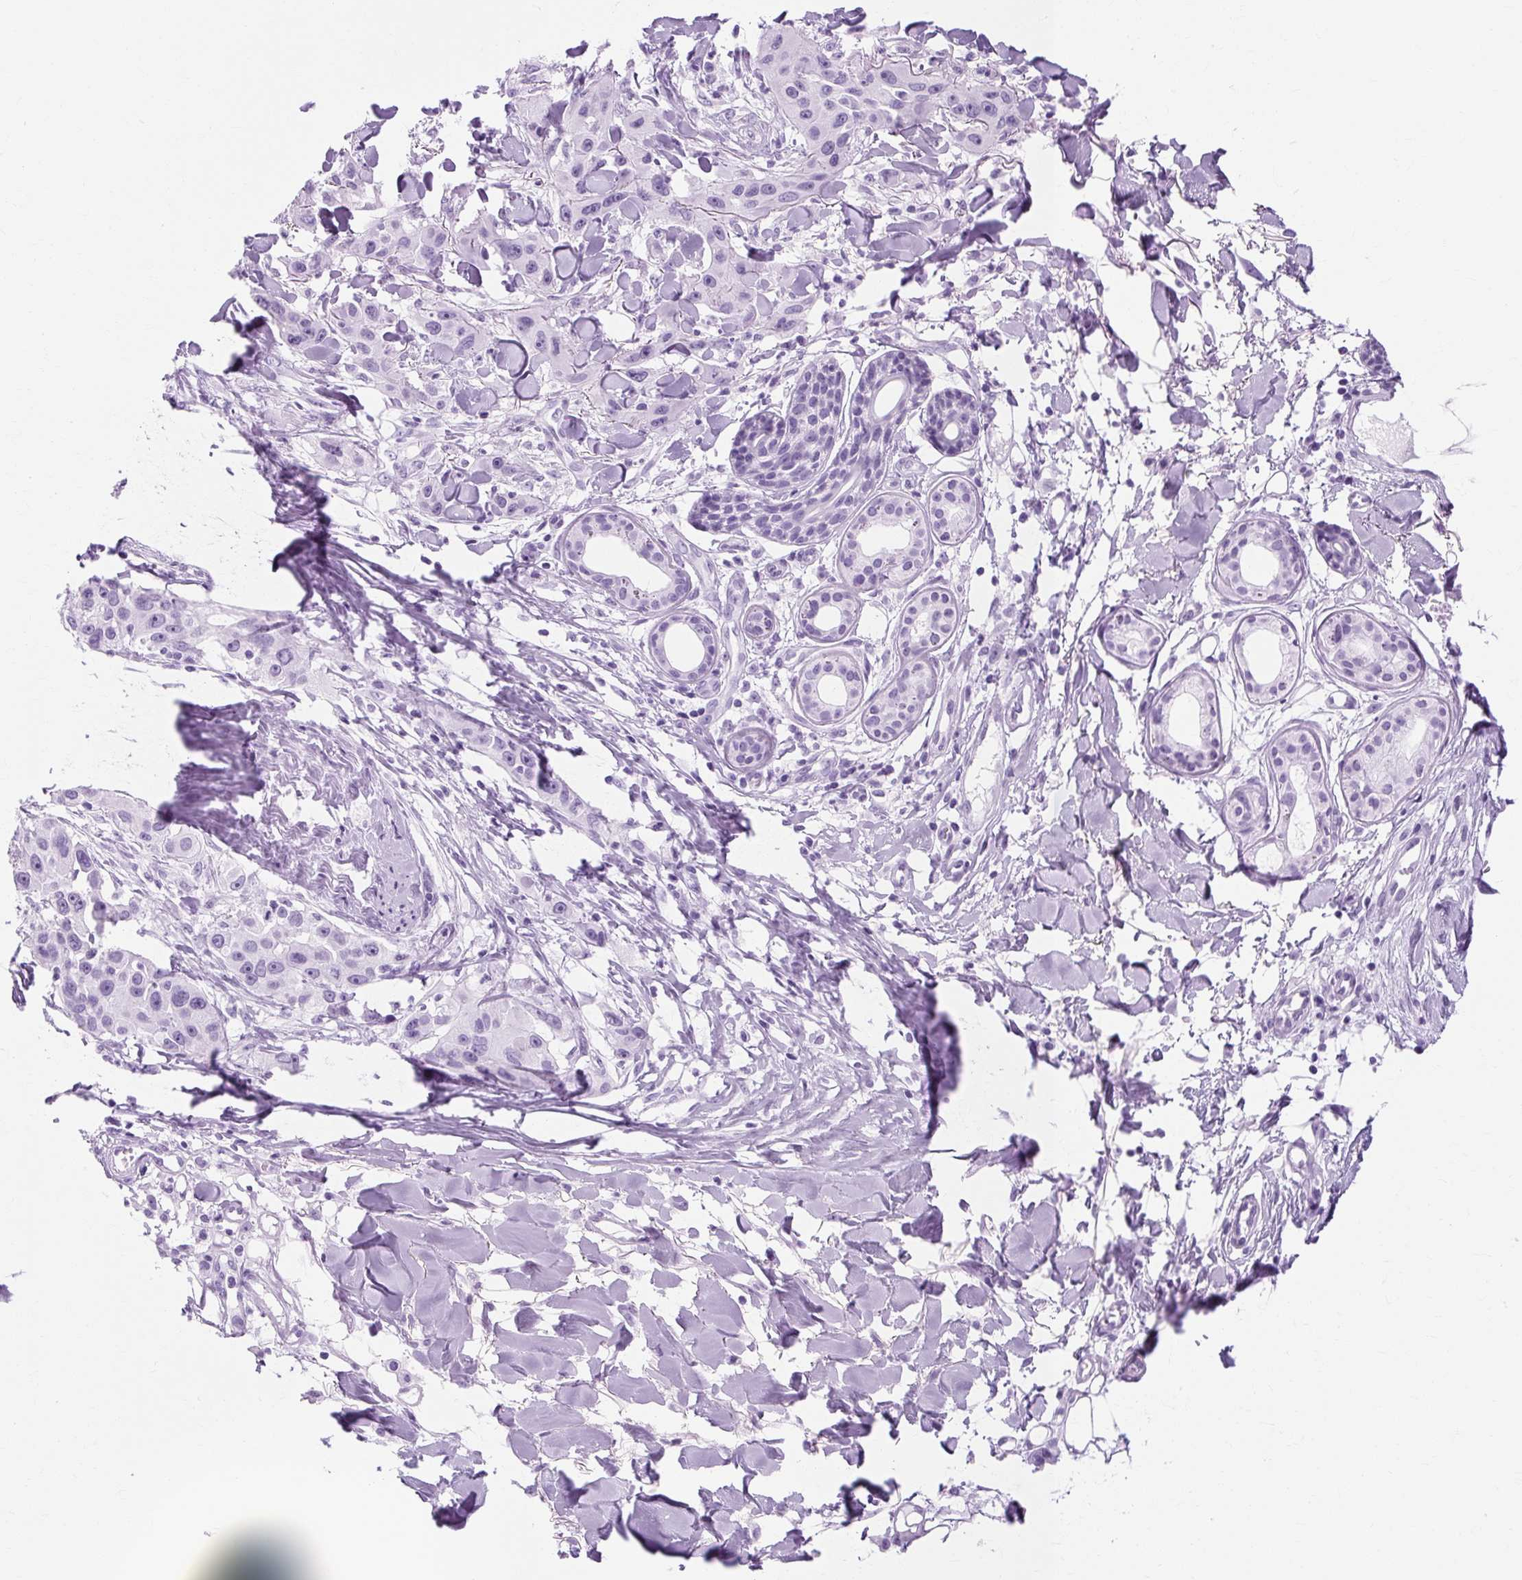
{"staining": {"intensity": "negative", "quantity": "none", "location": "none"}, "tissue": "skin cancer", "cell_type": "Tumor cells", "image_type": "cancer", "snomed": [{"axis": "morphology", "description": "Squamous cell carcinoma, NOS"}, {"axis": "topography", "description": "Skin"}], "caption": "High power microscopy photomicrograph of an IHC image of squamous cell carcinoma (skin), revealing no significant positivity in tumor cells. Nuclei are stained in blue.", "gene": "RYBP", "patient": {"sex": "male", "age": 63}}